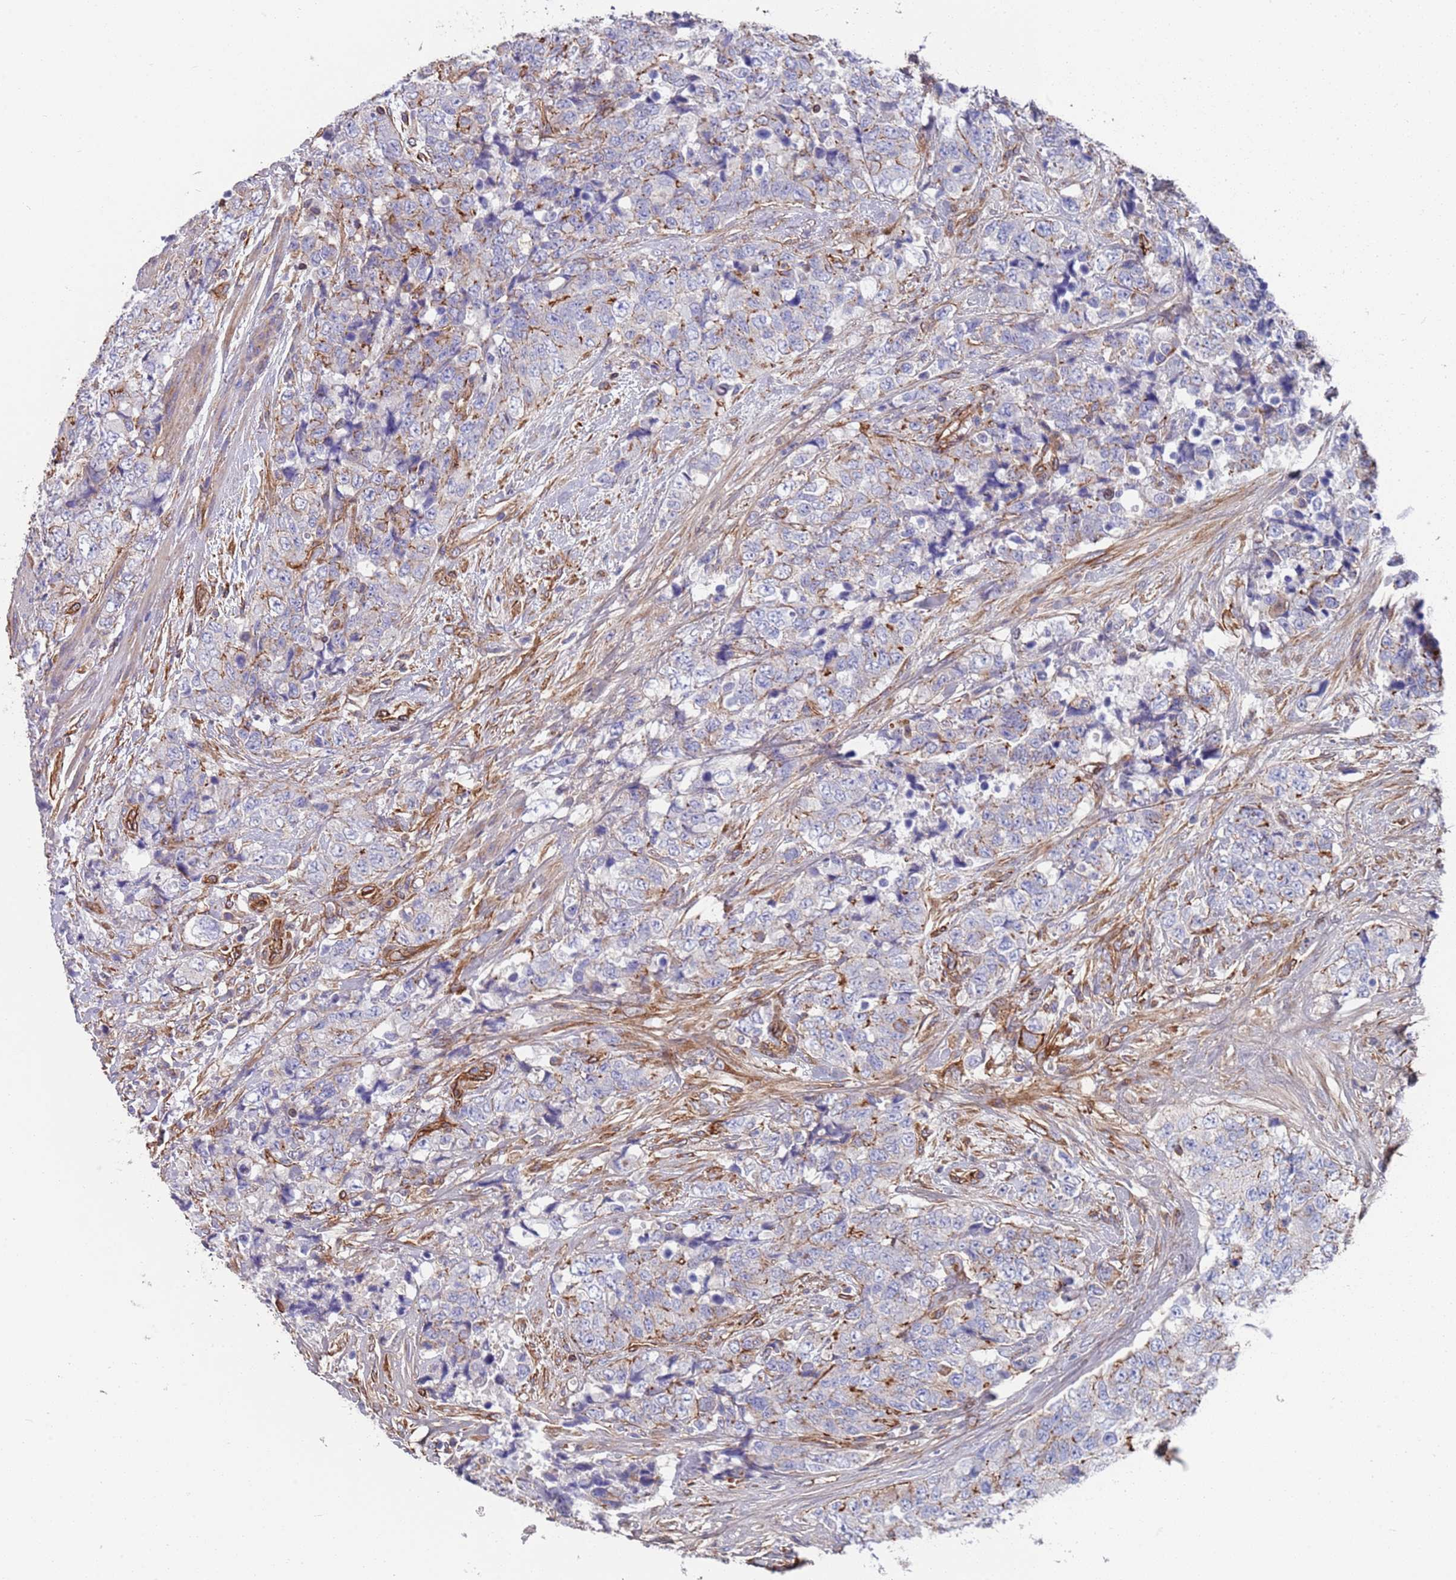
{"staining": {"intensity": "negative", "quantity": "none", "location": "none"}, "tissue": "urothelial cancer", "cell_type": "Tumor cells", "image_type": "cancer", "snomed": [{"axis": "morphology", "description": "Urothelial carcinoma, High grade"}, {"axis": "topography", "description": "Urinary bladder"}], "caption": "The IHC histopathology image has no significant staining in tumor cells of urothelial carcinoma (high-grade) tissue.", "gene": "JAKMIP2", "patient": {"sex": "female", "age": 78}}